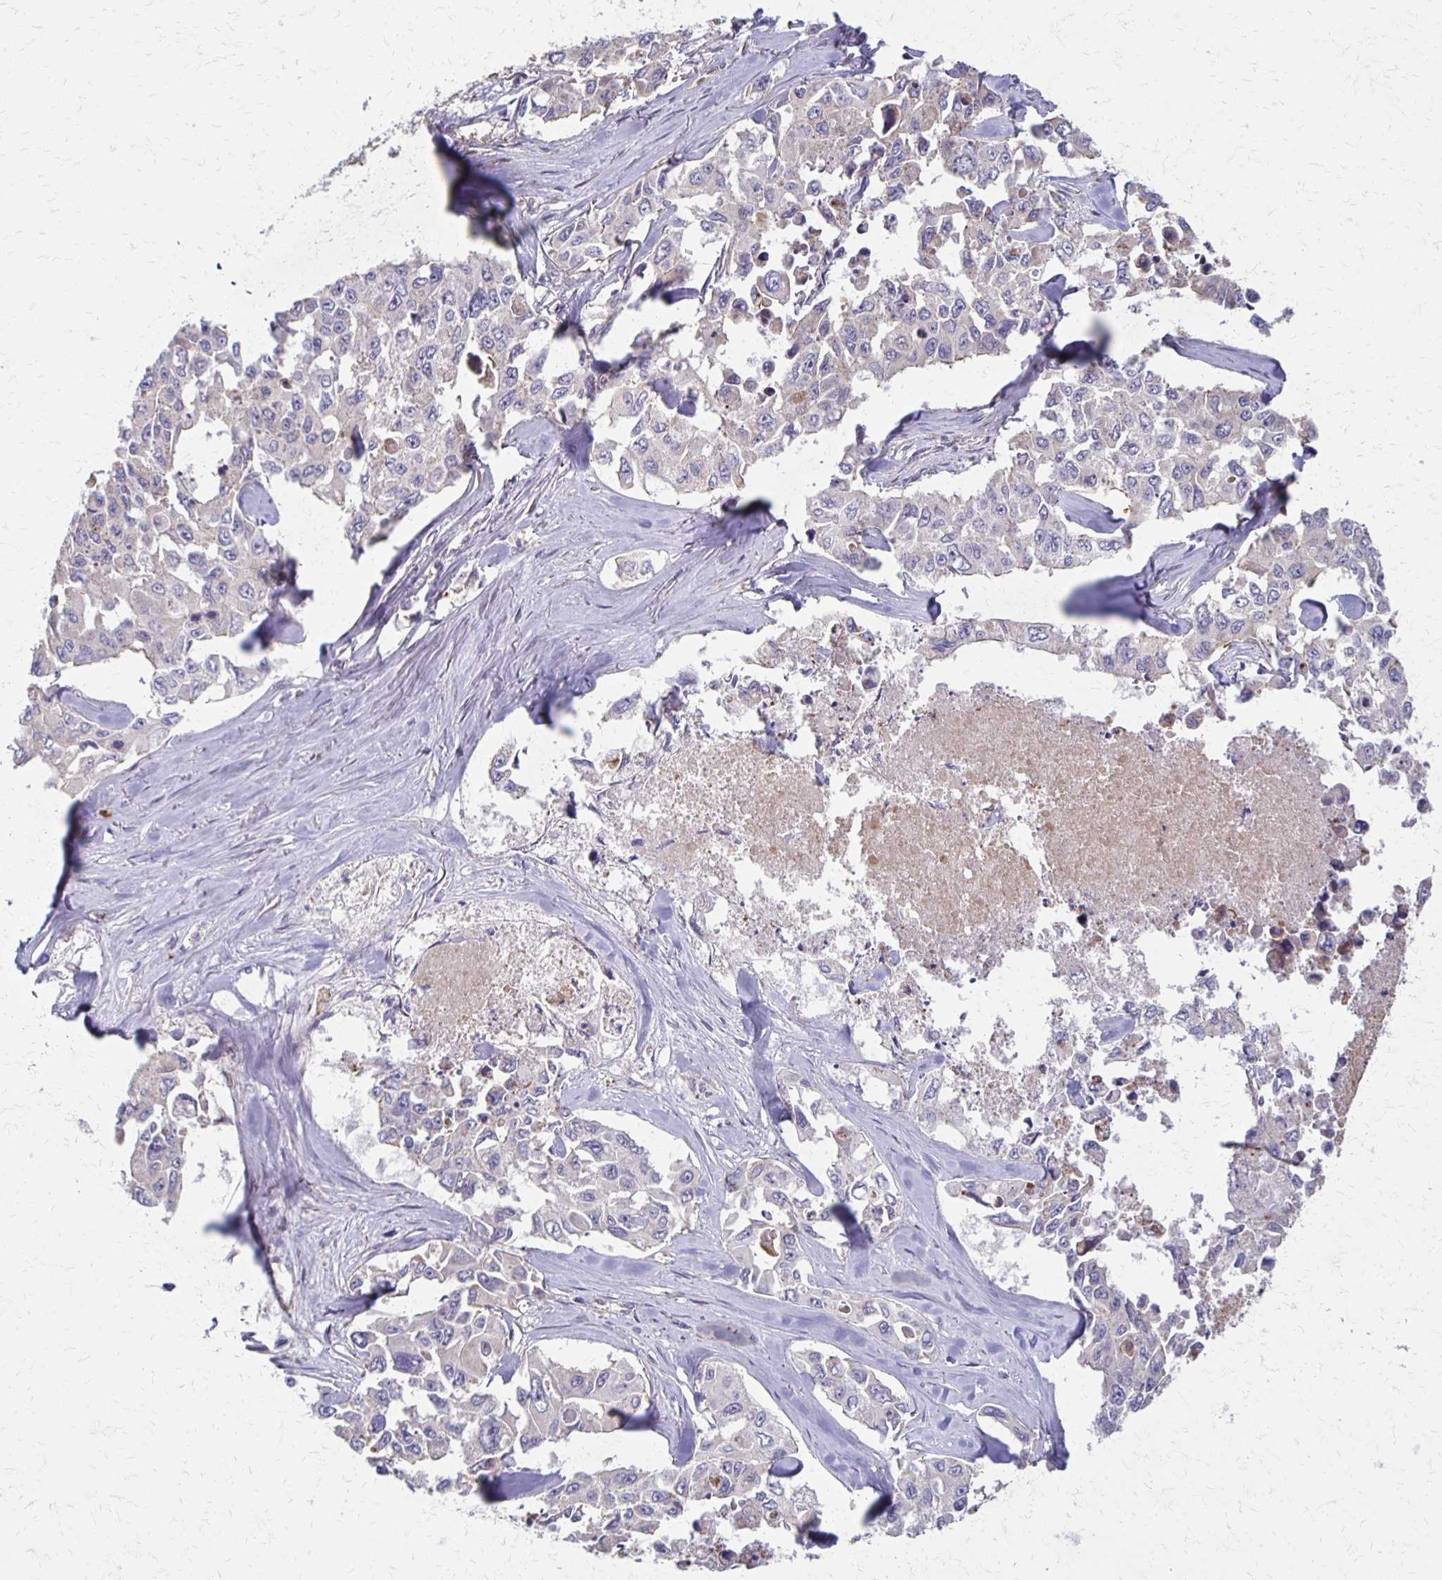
{"staining": {"intensity": "negative", "quantity": "none", "location": "none"}, "tissue": "lung cancer", "cell_type": "Tumor cells", "image_type": "cancer", "snomed": [{"axis": "morphology", "description": "Adenocarcinoma, NOS"}, {"axis": "topography", "description": "Lung"}], "caption": "The micrograph displays no significant positivity in tumor cells of adenocarcinoma (lung).", "gene": "EIF4EBP2", "patient": {"sex": "male", "age": 64}}